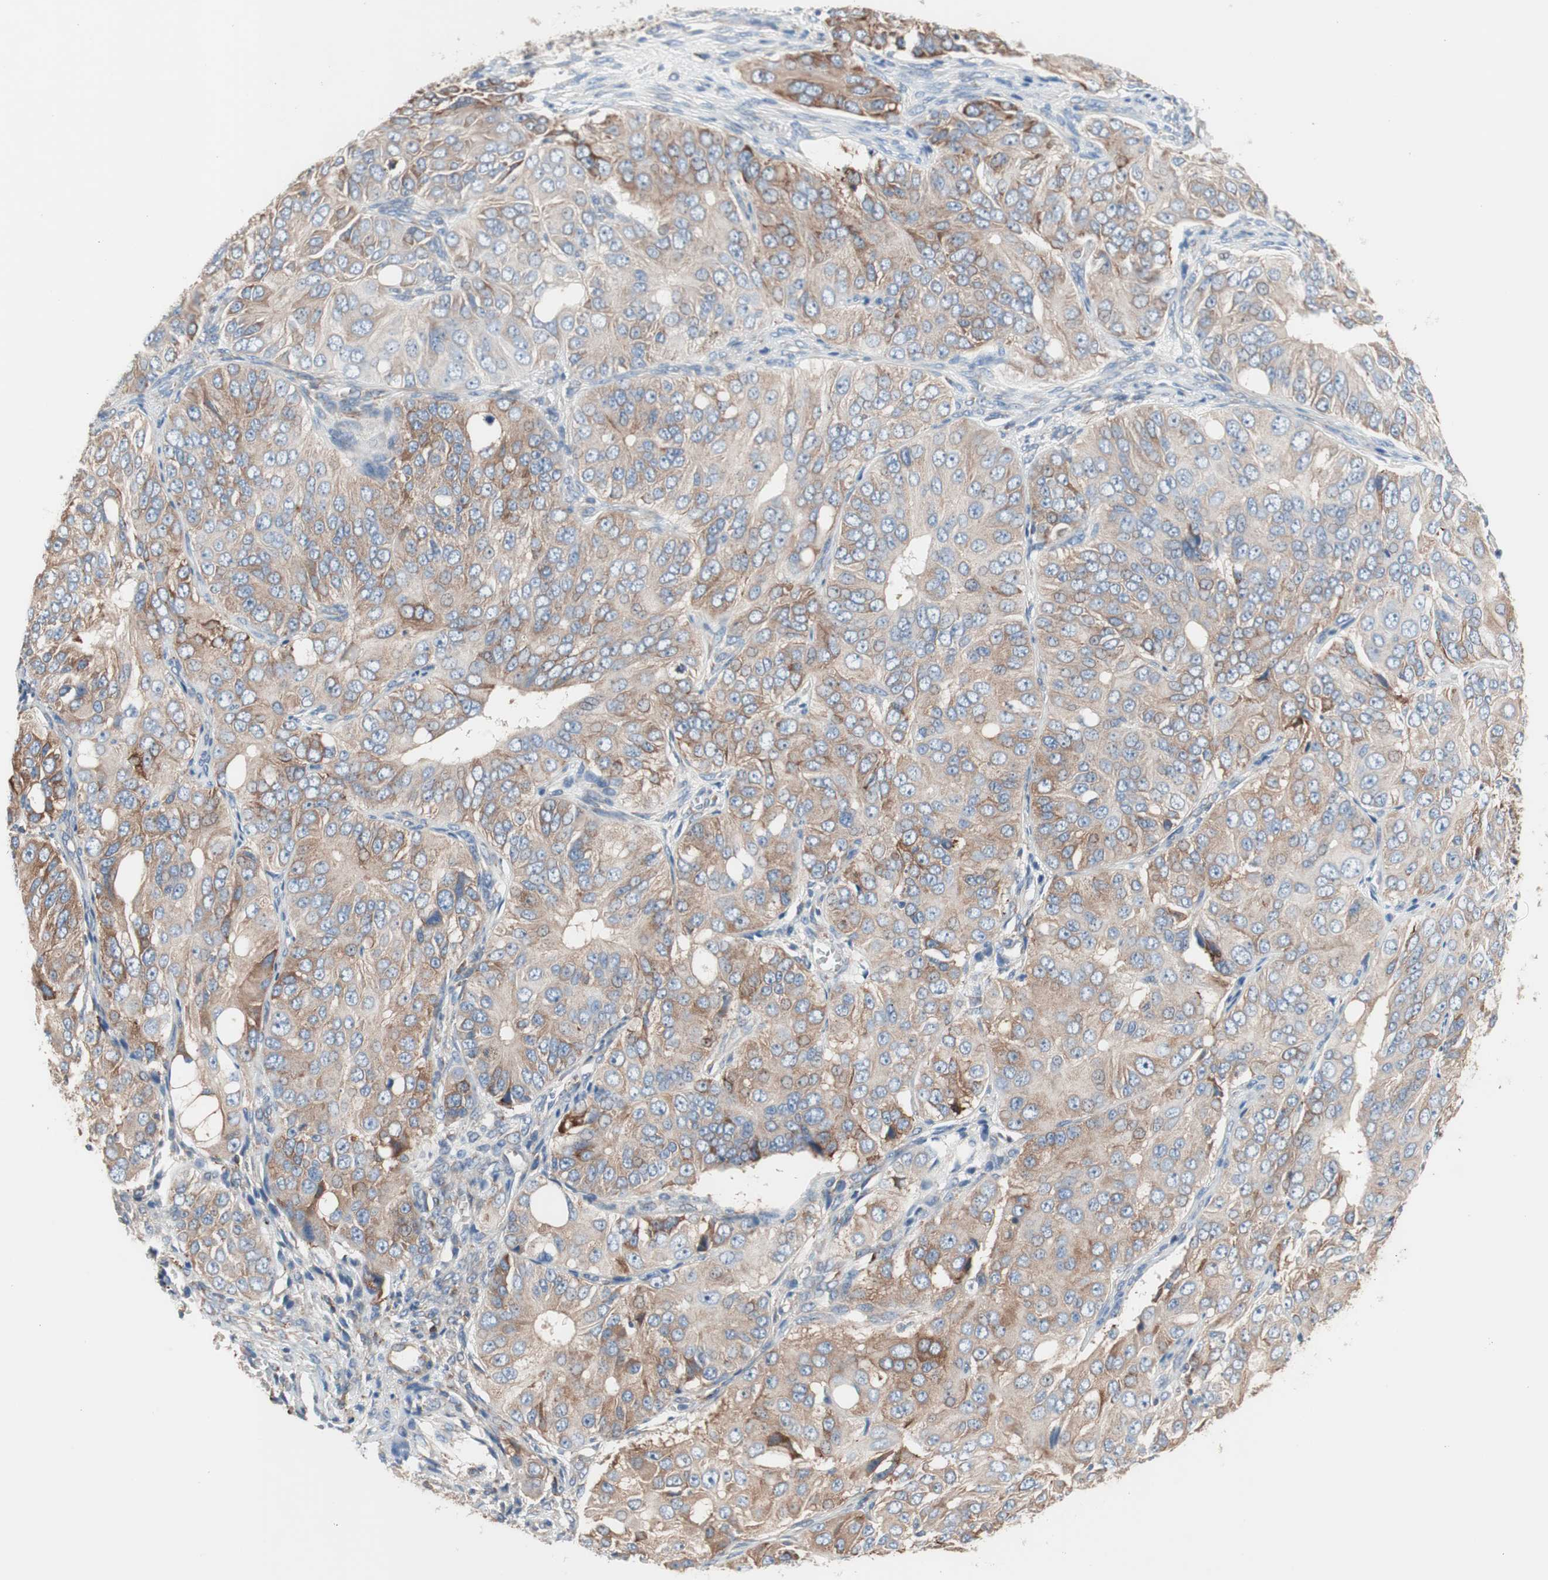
{"staining": {"intensity": "moderate", "quantity": "25%-75%", "location": "cytoplasmic/membranous"}, "tissue": "ovarian cancer", "cell_type": "Tumor cells", "image_type": "cancer", "snomed": [{"axis": "morphology", "description": "Carcinoma, endometroid"}, {"axis": "topography", "description": "Ovary"}], "caption": "Protein expression analysis of ovarian cancer reveals moderate cytoplasmic/membranous positivity in approximately 25%-75% of tumor cells.", "gene": "SLC27A4", "patient": {"sex": "female", "age": 51}}